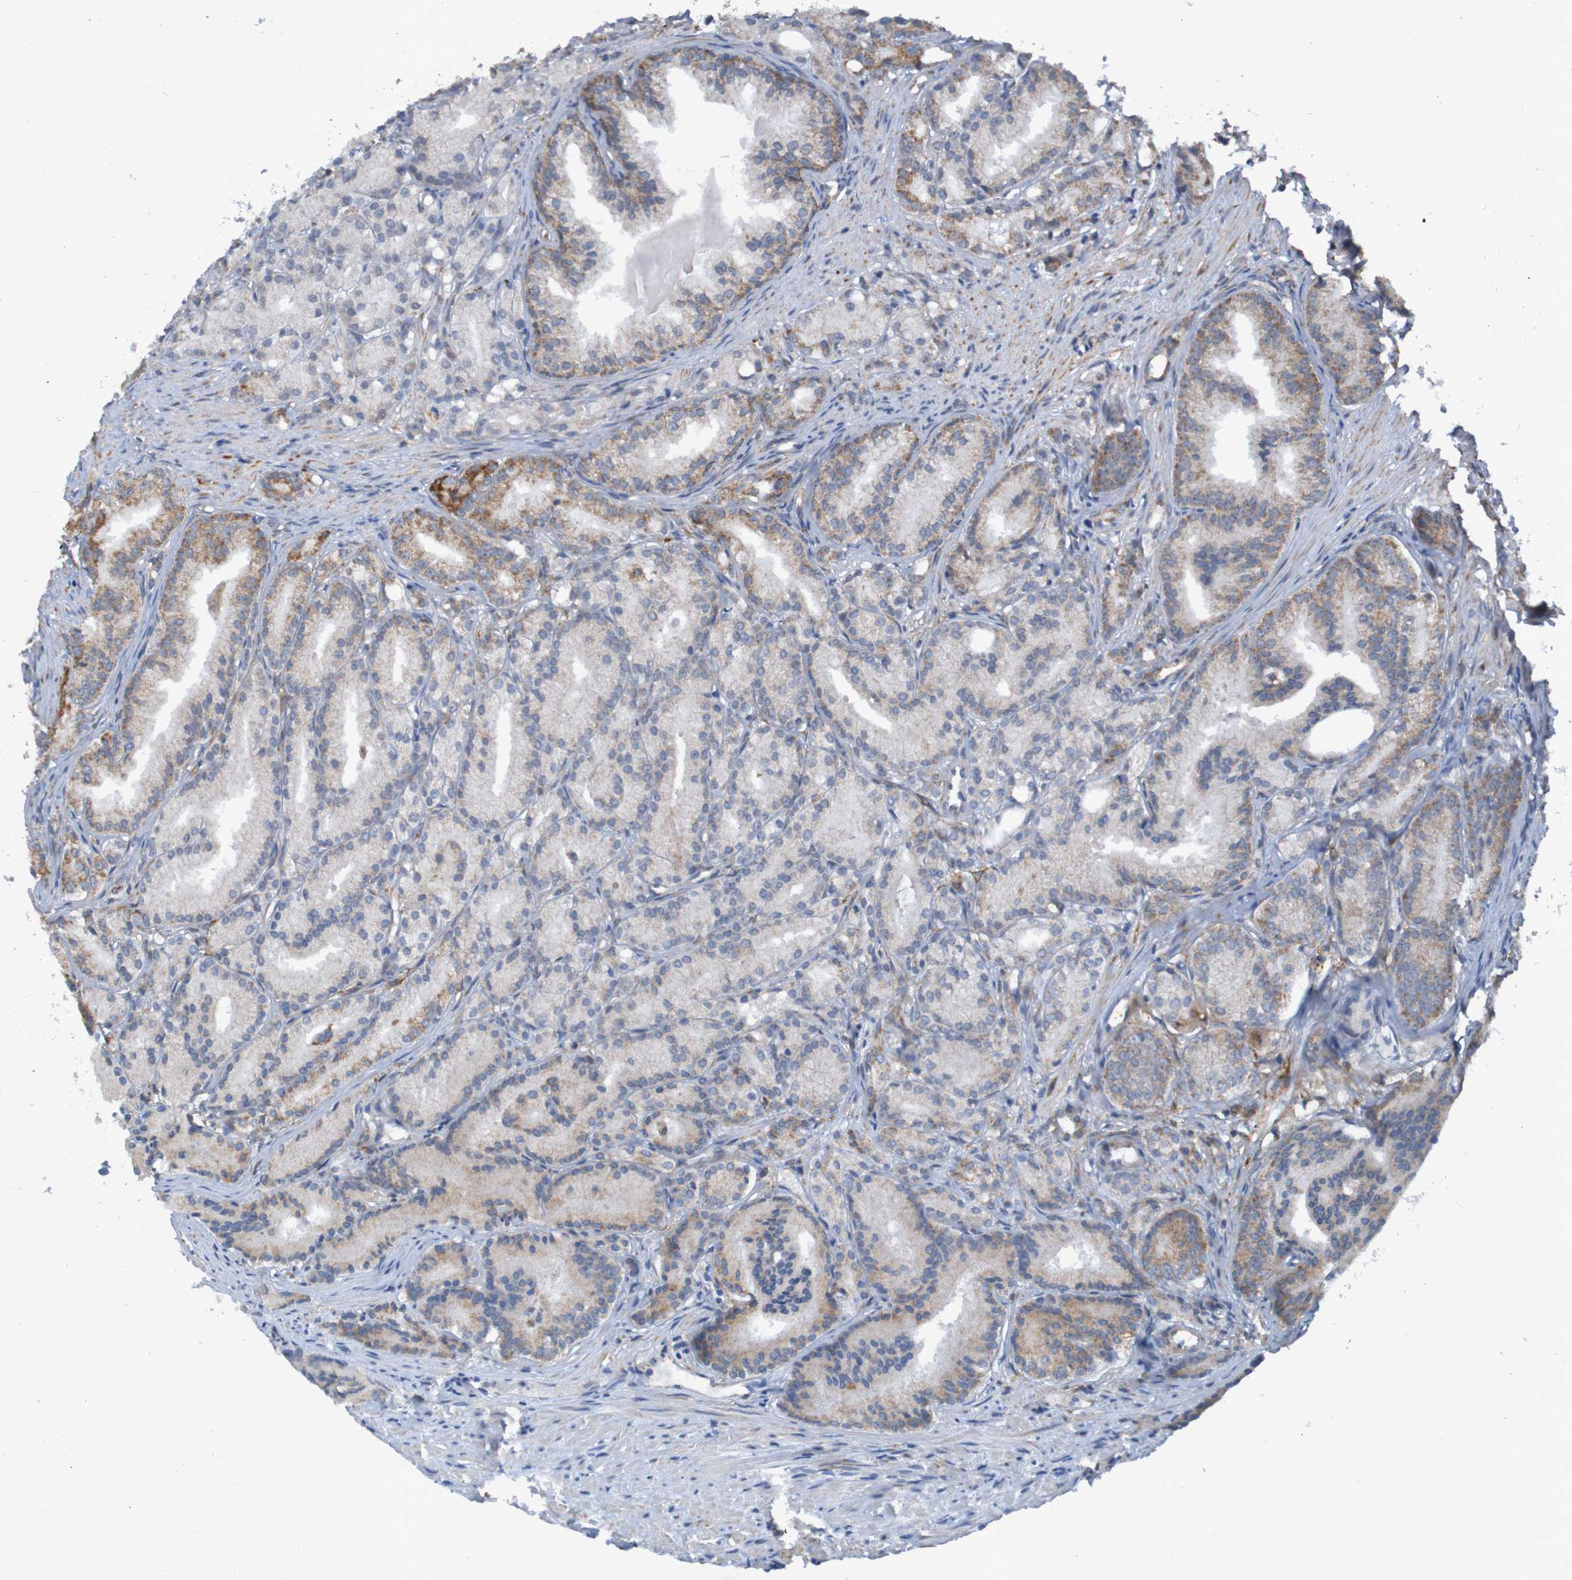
{"staining": {"intensity": "negative", "quantity": "none", "location": "none"}, "tissue": "prostate cancer", "cell_type": "Tumor cells", "image_type": "cancer", "snomed": [{"axis": "morphology", "description": "Adenocarcinoma, Low grade"}, {"axis": "topography", "description": "Prostate"}], "caption": "Tumor cells show no significant expression in low-grade adenocarcinoma (prostate).", "gene": "CCDC51", "patient": {"sex": "male", "age": 72}}